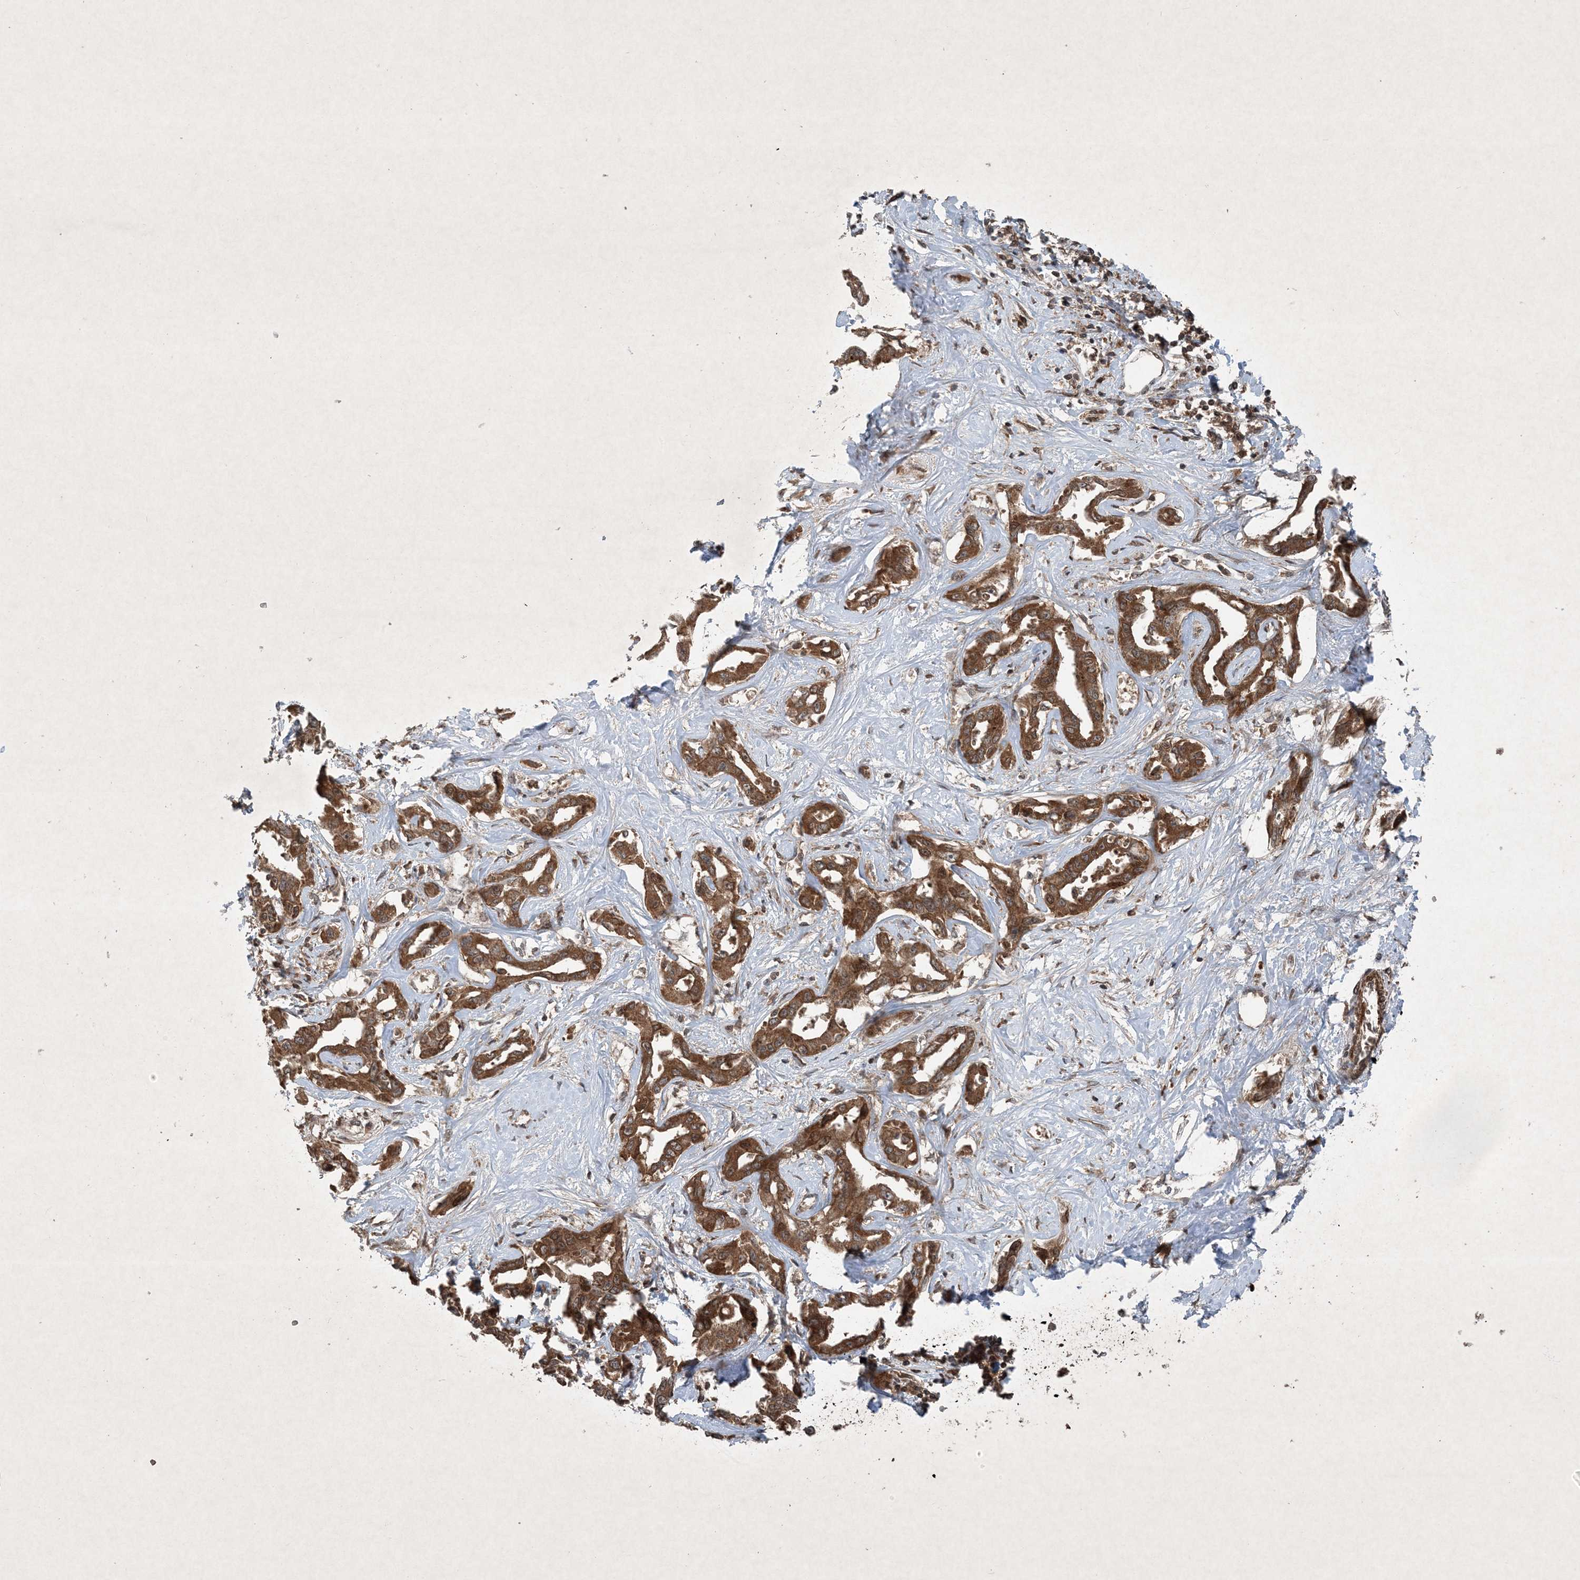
{"staining": {"intensity": "strong", "quantity": ">75%", "location": "cytoplasmic/membranous"}, "tissue": "liver cancer", "cell_type": "Tumor cells", "image_type": "cancer", "snomed": [{"axis": "morphology", "description": "Cholangiocarcinoma"}, {"axis": "topography", "description": "Liver"}], "caption": "Liver cholangiocarcinoma was stained to show a protein in brown. There is high levels of strong cytoplasmic/membranous expression in approximately >75% of tumor cells.", "gene": "GNG5", "patient": {"sex": "male", "age": 59}}